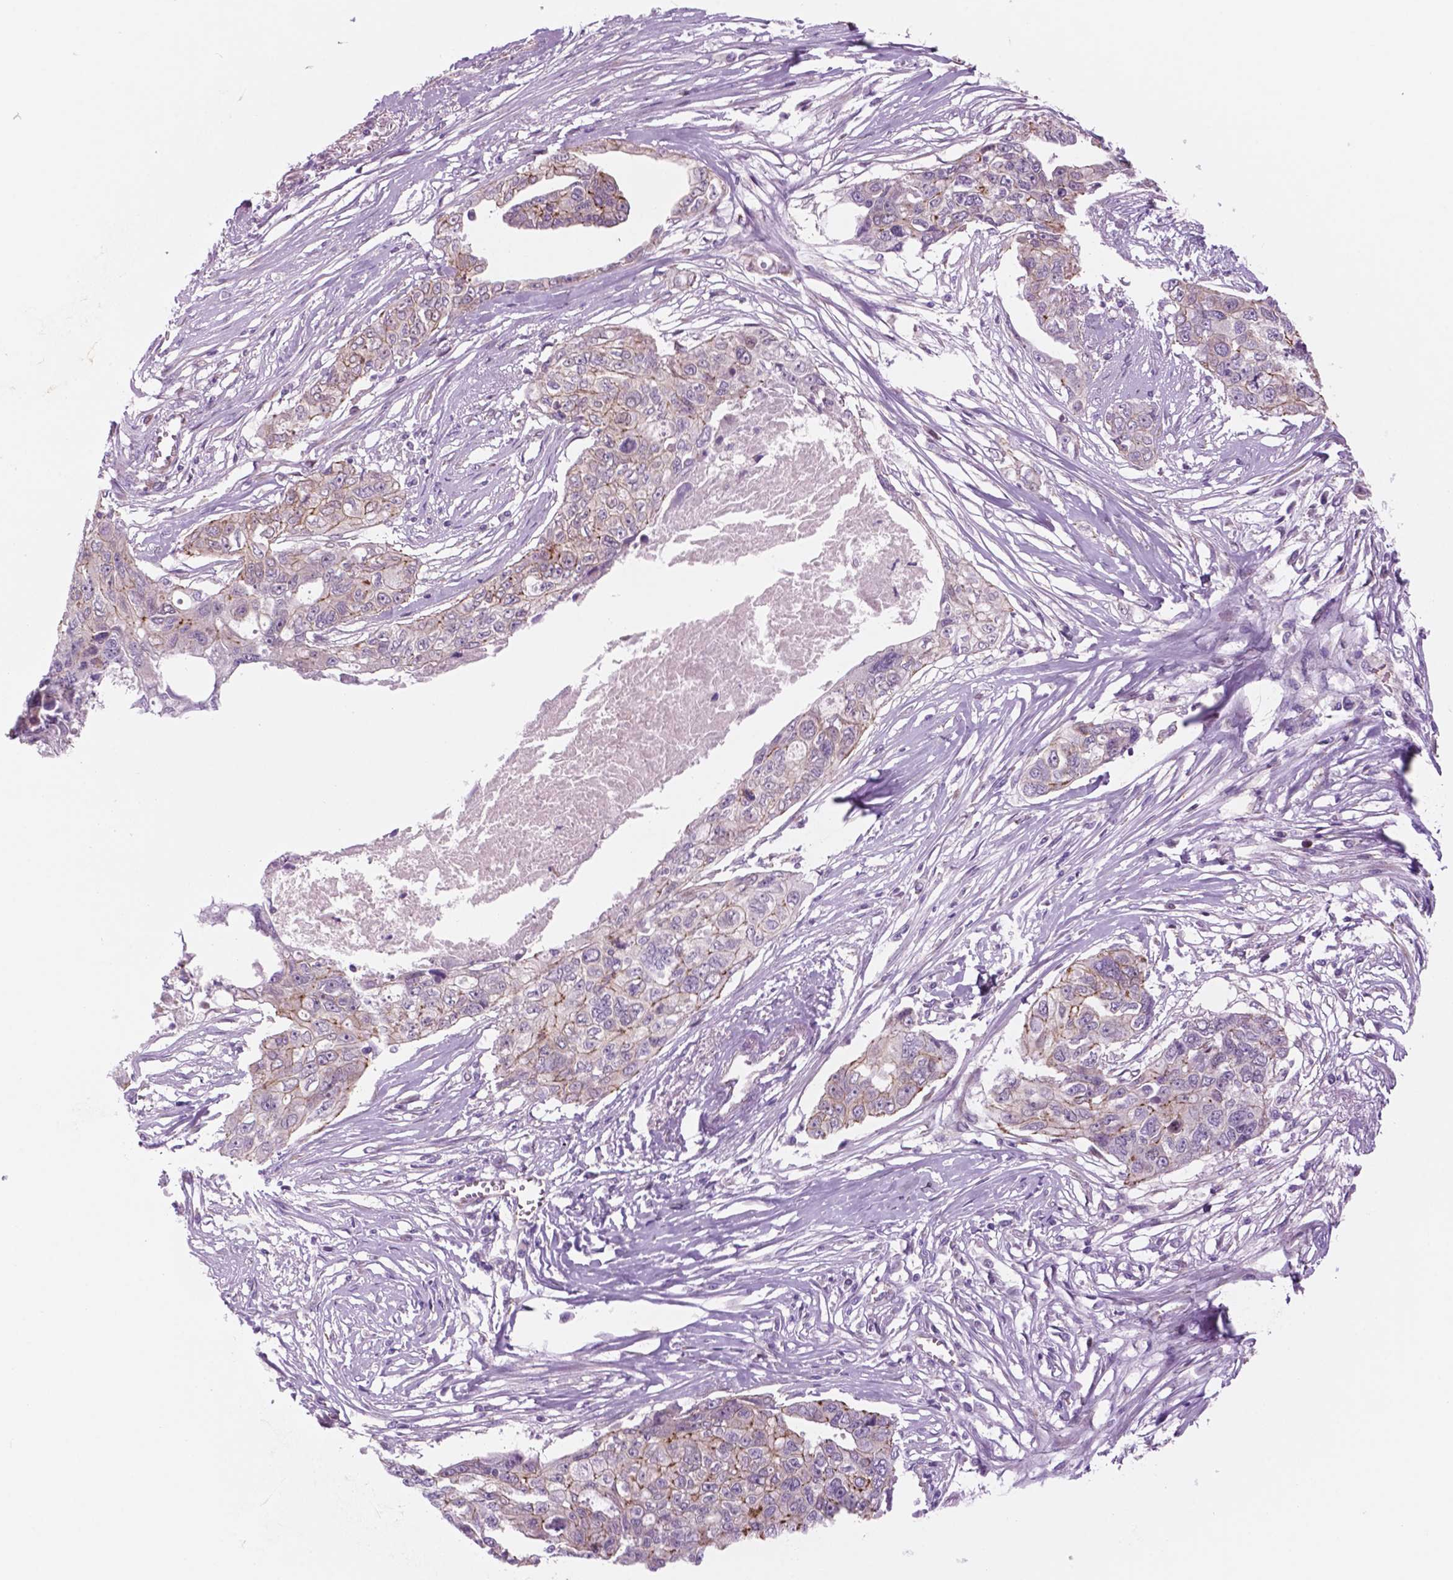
{"staining": {"intensity": "moderate", "quantity": "<25%", "location": "cytoplasmic/membranous"}, "tissue": "ovarian cancer", "cell_type": "Tumor cells", "image_type": "cancer", "snomed": [{"axis": "morphology", "description": "Carcinoma, endometroid"}, {"axis": "topography", "description": "Ovary"}], "caption": "There is low levels of moderate cytoplasmic/membranous positivity in tumor cells of ovarian cancer, as demonstrated by immunohistochemical staining (brown color).", "gene": "RND3", "patient": {"sex": "female", "age": 70}}